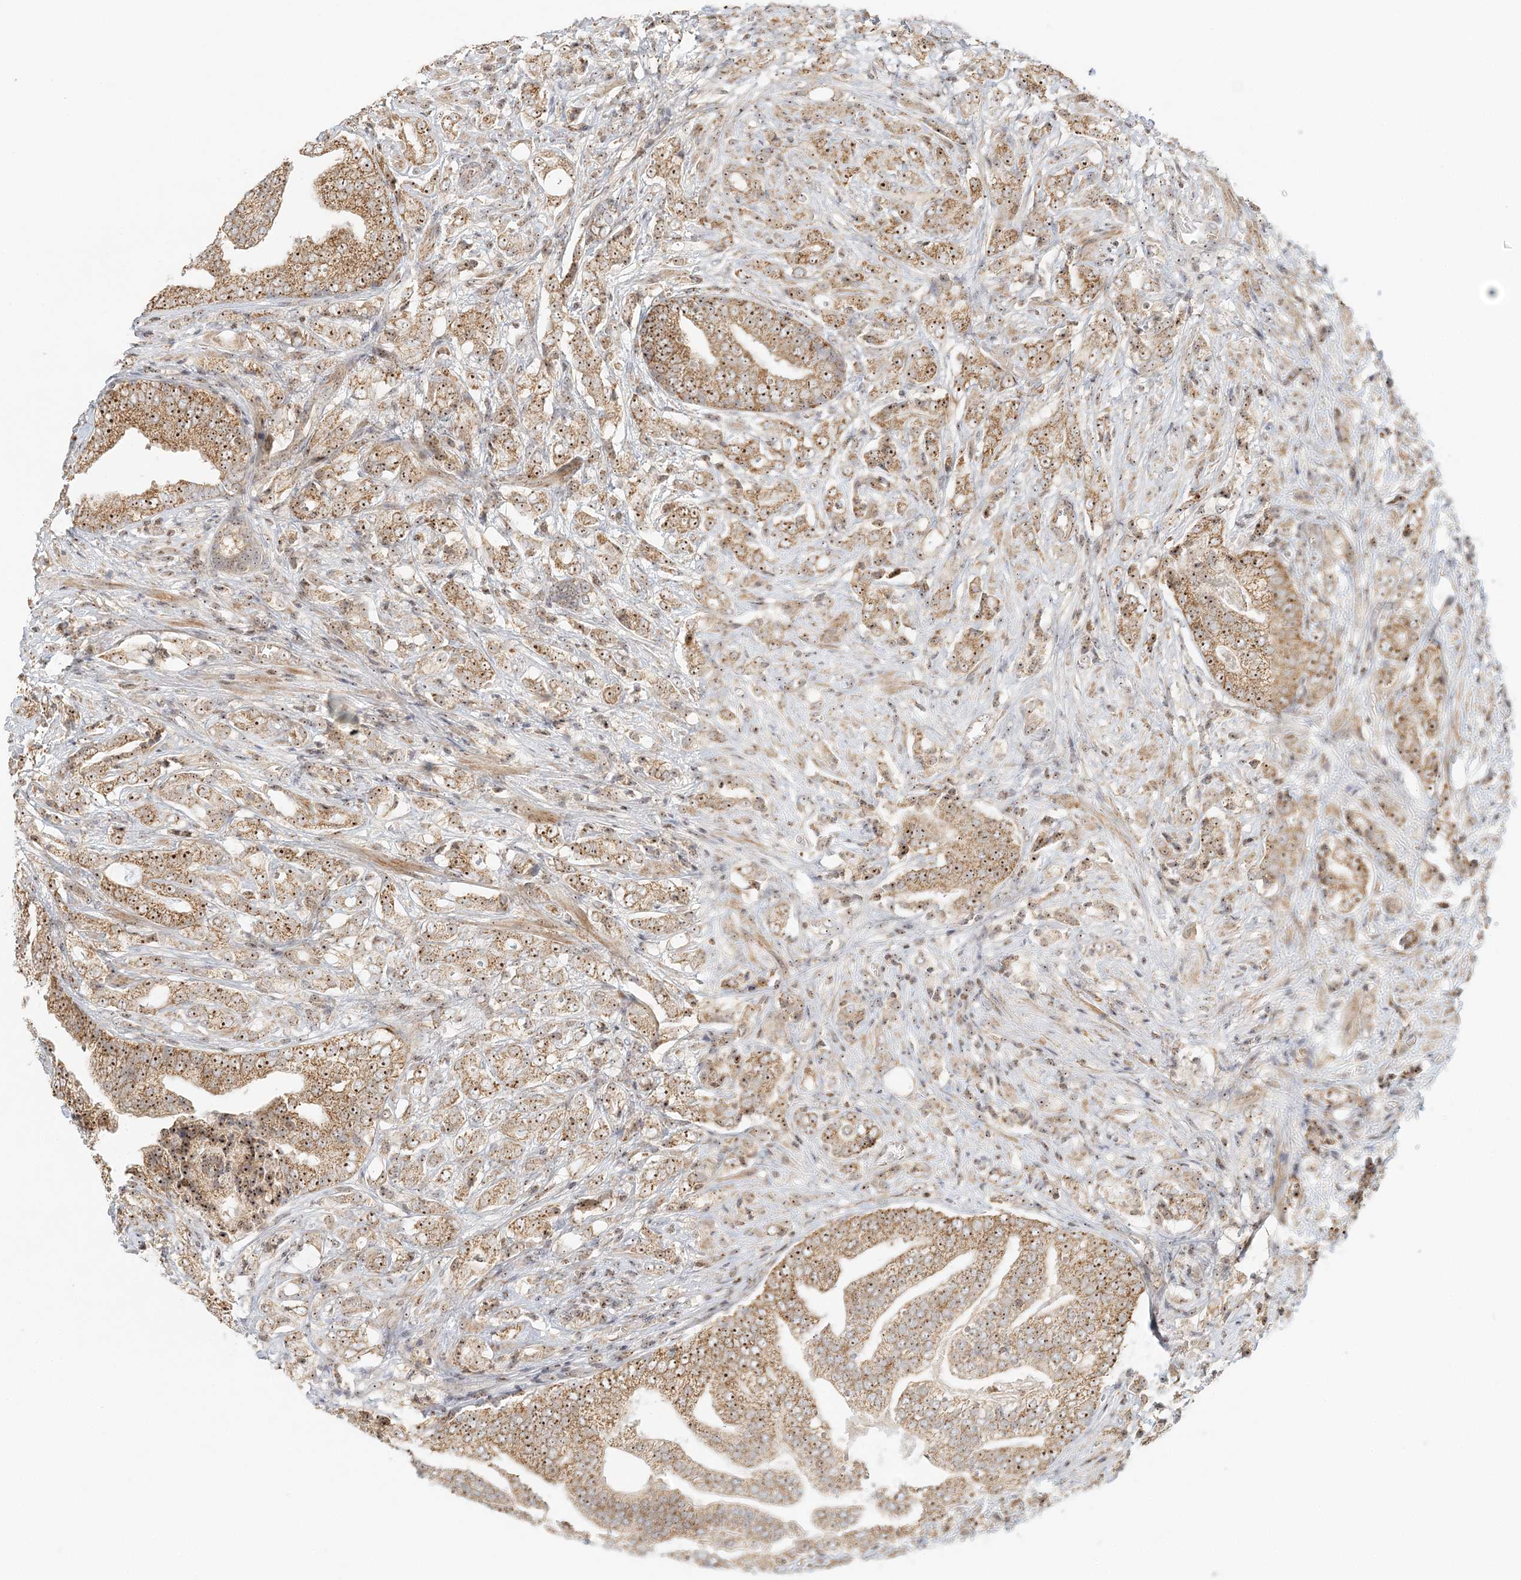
{"staining": {"intensity": "moderate", "quantity": ">75%", "location": "cytoplasmic/membranous,nuclear"}, "tissue": "prostate cancer", "cell_type": "Tumor cells", "image_type": "cancer", "snomed": [{"axis": "morphology", "description": "Adenocarcinoma, High grade"}, {"axis": "topography", "description": "Prostate"}], "caption": "This histopathology image reveals immunohistochemistry (IHC) staining of prostate cancer (high-grade adenocarcinoma), with medium moderate cytoplasmic/membranous and nuclear staining in about >75% of tumor cells.", "gene": "UBE2F", "patient": {"sex": "male", "age": 57}}